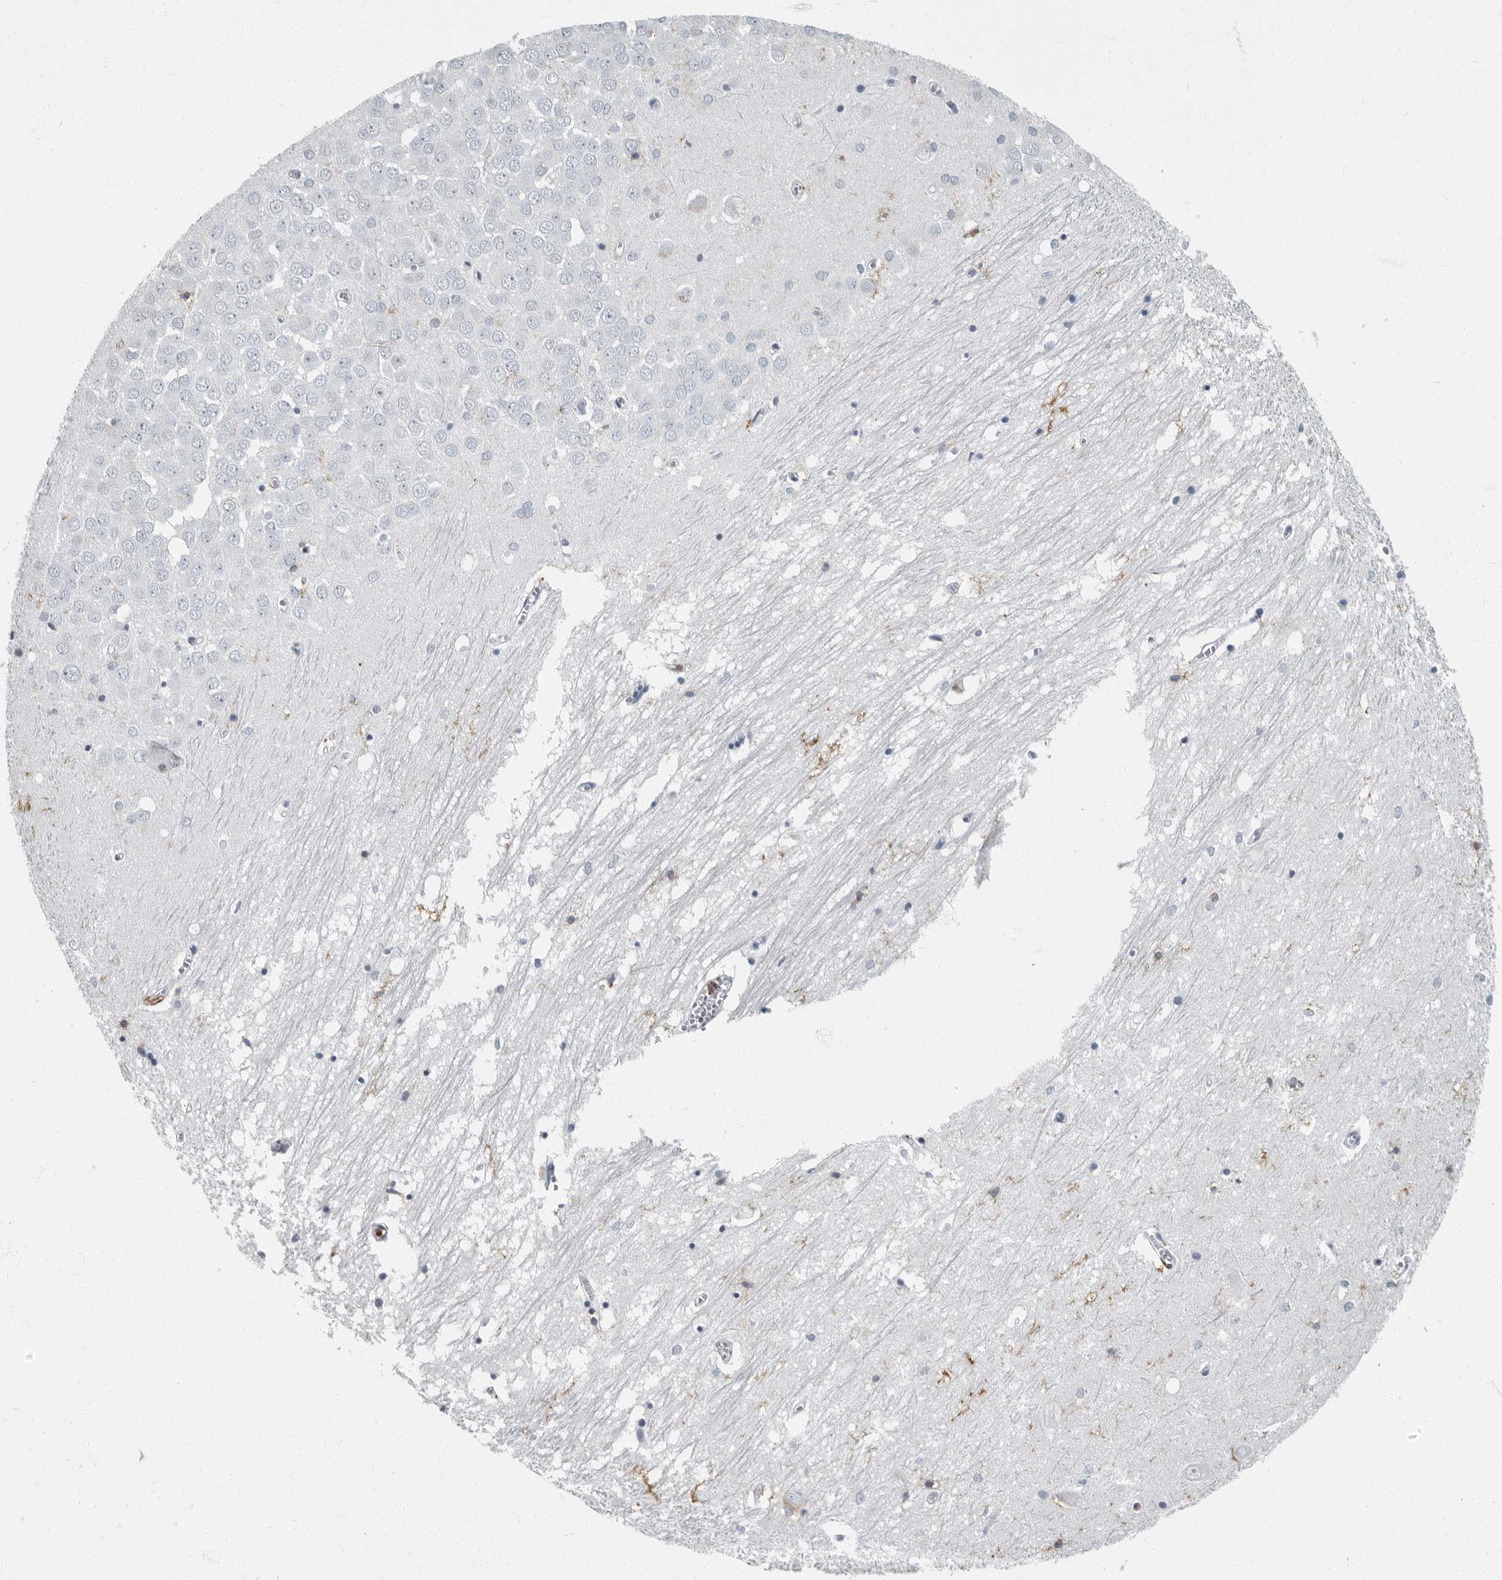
{"staining": {"intensity": "moderate", "quantity": "<25%", "location": "cytoplasmic/membranous"}, "tissue": "hippocampus", "cell_type": "Glial cells", "image_type": "normal", "snomed": [{"axis": "morphology", "description": "Normal tissue, NOS"}, {"axis": "topography", "description": "Hippocampus"}], "caption": "High-magnification brightfield microscopy of benign hippocampus stained with DAB (brown) and counterstained with hematoxylin (blue). glial cells exhibit moderate cytoplasmic/membranous positivity is appreciated in about<25% of cells.", "gene": "FCER1G", "patient": {"sex": "male", "age": 70}}